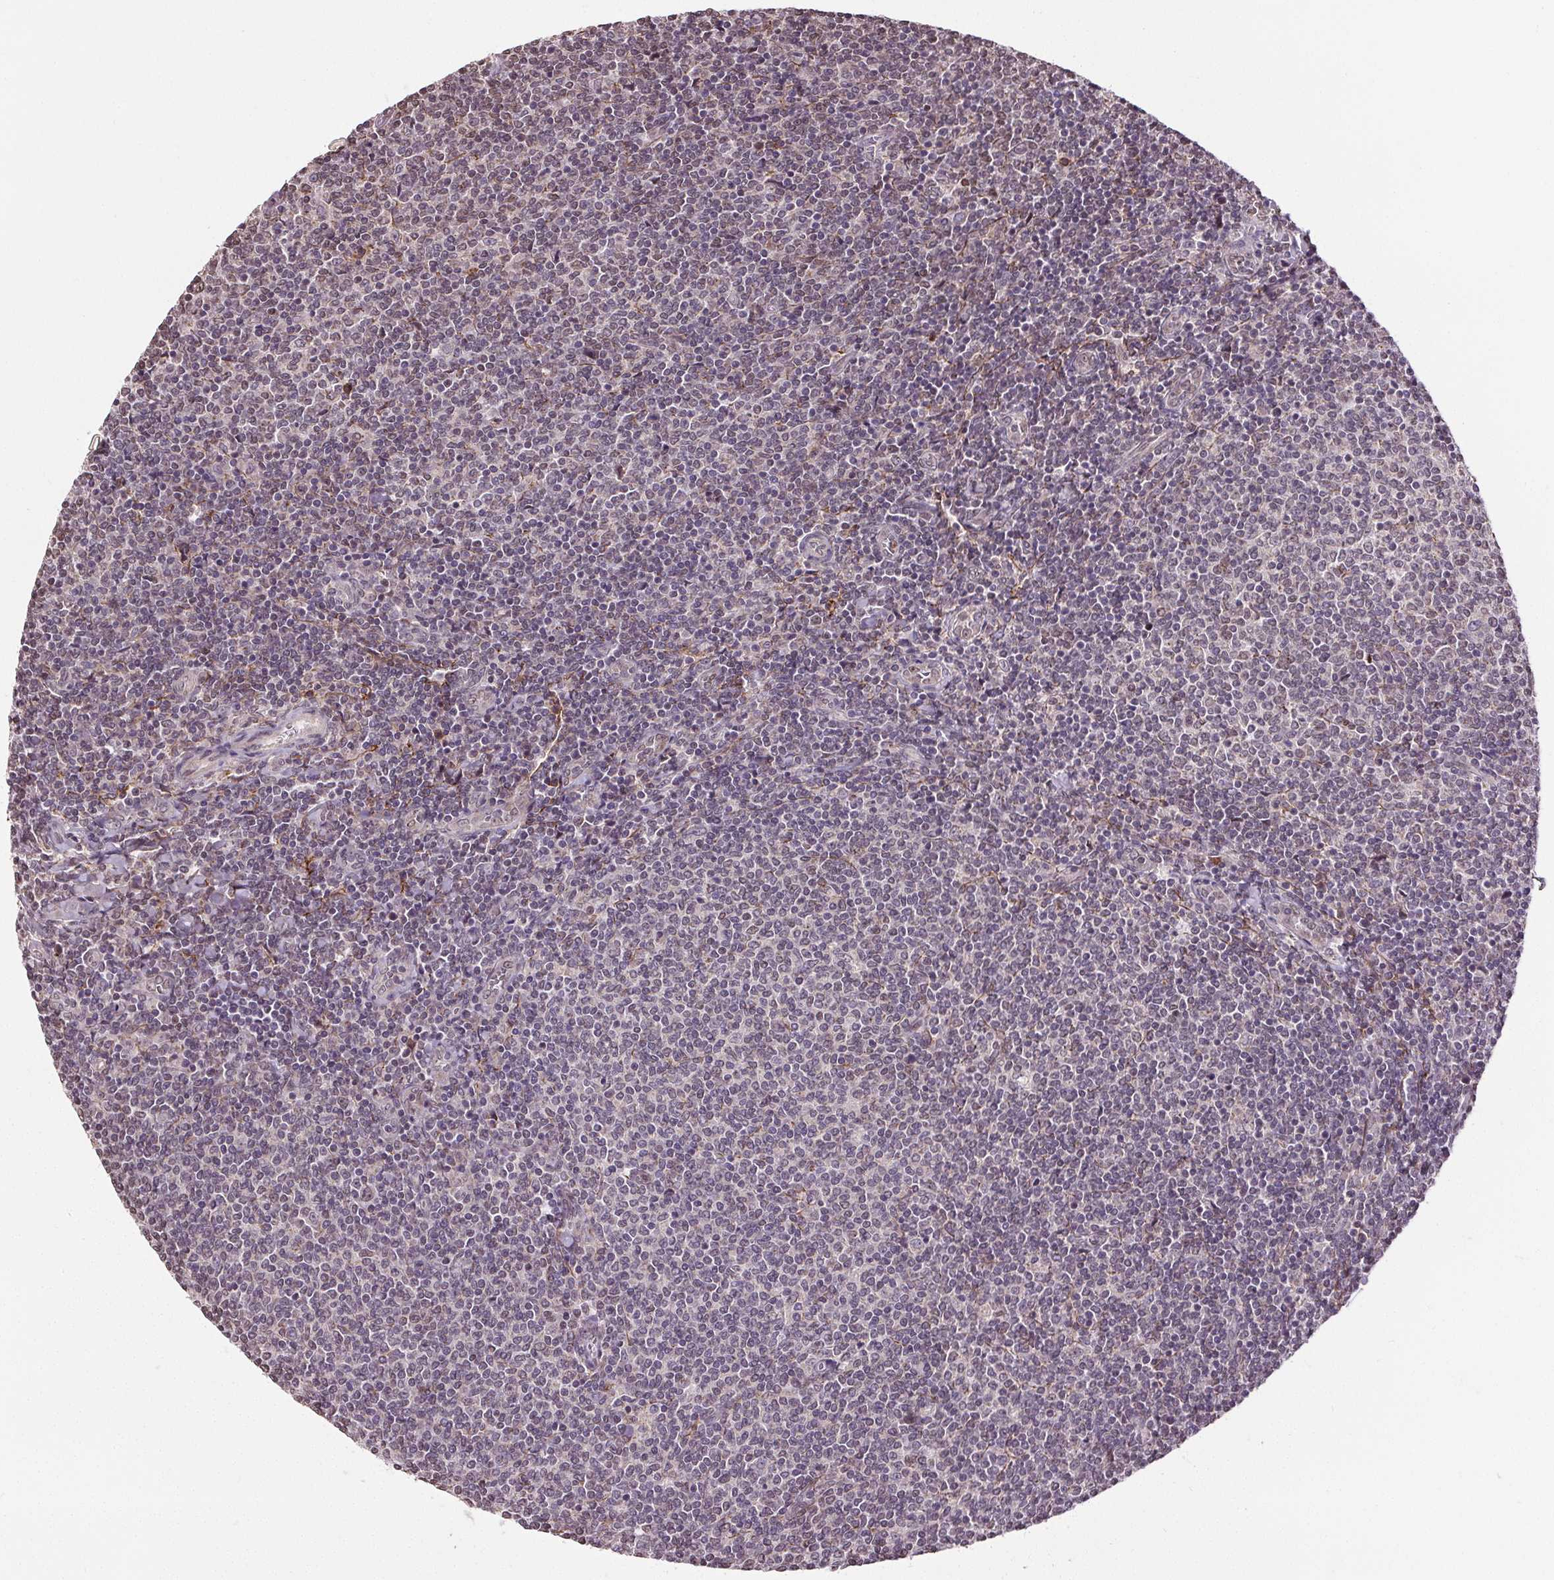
{"staining": {"intensity": "weak", "quantity": "<25%", "location": "nuclear"}, "tissue": "lymphoma", "cell_type": "Tumor cells", "image_type": "cancer", "snomed": [{"axis": "morphology", "description": "Malignant lymphoma, non-Hodgkin's type, Low grade"}, {"axis": "topography", "description": "Lymph node"}], "caption": "The histopathology image demonstrates no significant staining in tumor cells of malignant lymphoma, non-Hodgkin's type (low-grade).", "gene": "KIAA0232", "patient": {"sex": "male", "age": 52}}